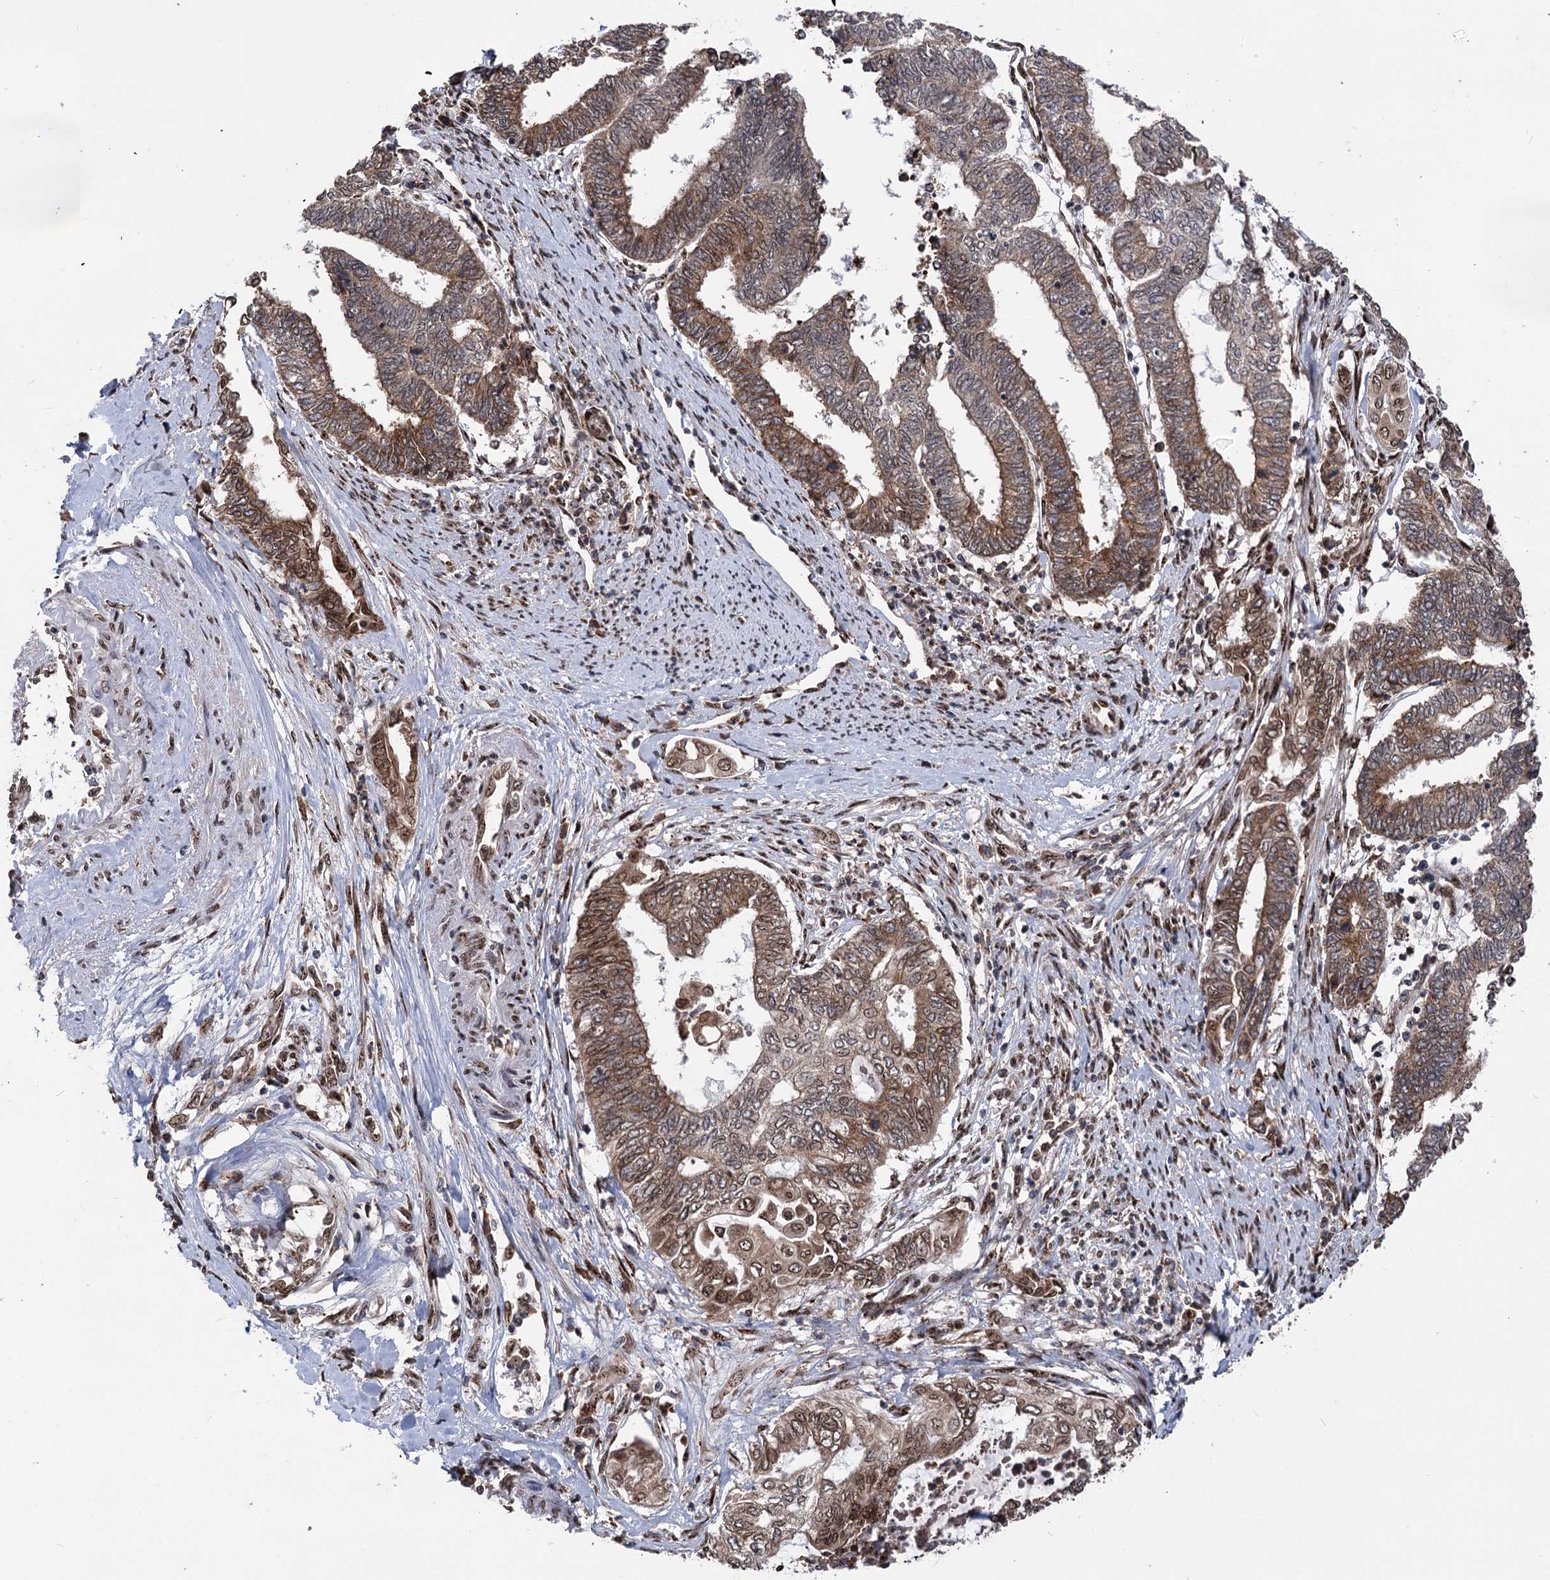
{"staining": {"intensity": "moderate", "quantity": ">75%", "location": "cytoplasmic/membranous,nuclear"}, "tissue": "endometrial cancer", "cell_type": "Tumor cells", "image_type": "cancer", "snomed": [{"axis": "morphology", "description": "Adenocarcinoma, NOS"}, {"axis": "topography", "description": "Uterus"}, {"axis": "topography", "description": "Endometrium"}], "caption": "An IHC micrograph of neoplastic tissue is shown. Protein staining in brown highlights moderate cytoplasmic/membranous and nuclear positivity in endometrial adenocarcinoma within tumor cells.", "gene": "MESD", "patient": {"sex": "female", "age": 70}}